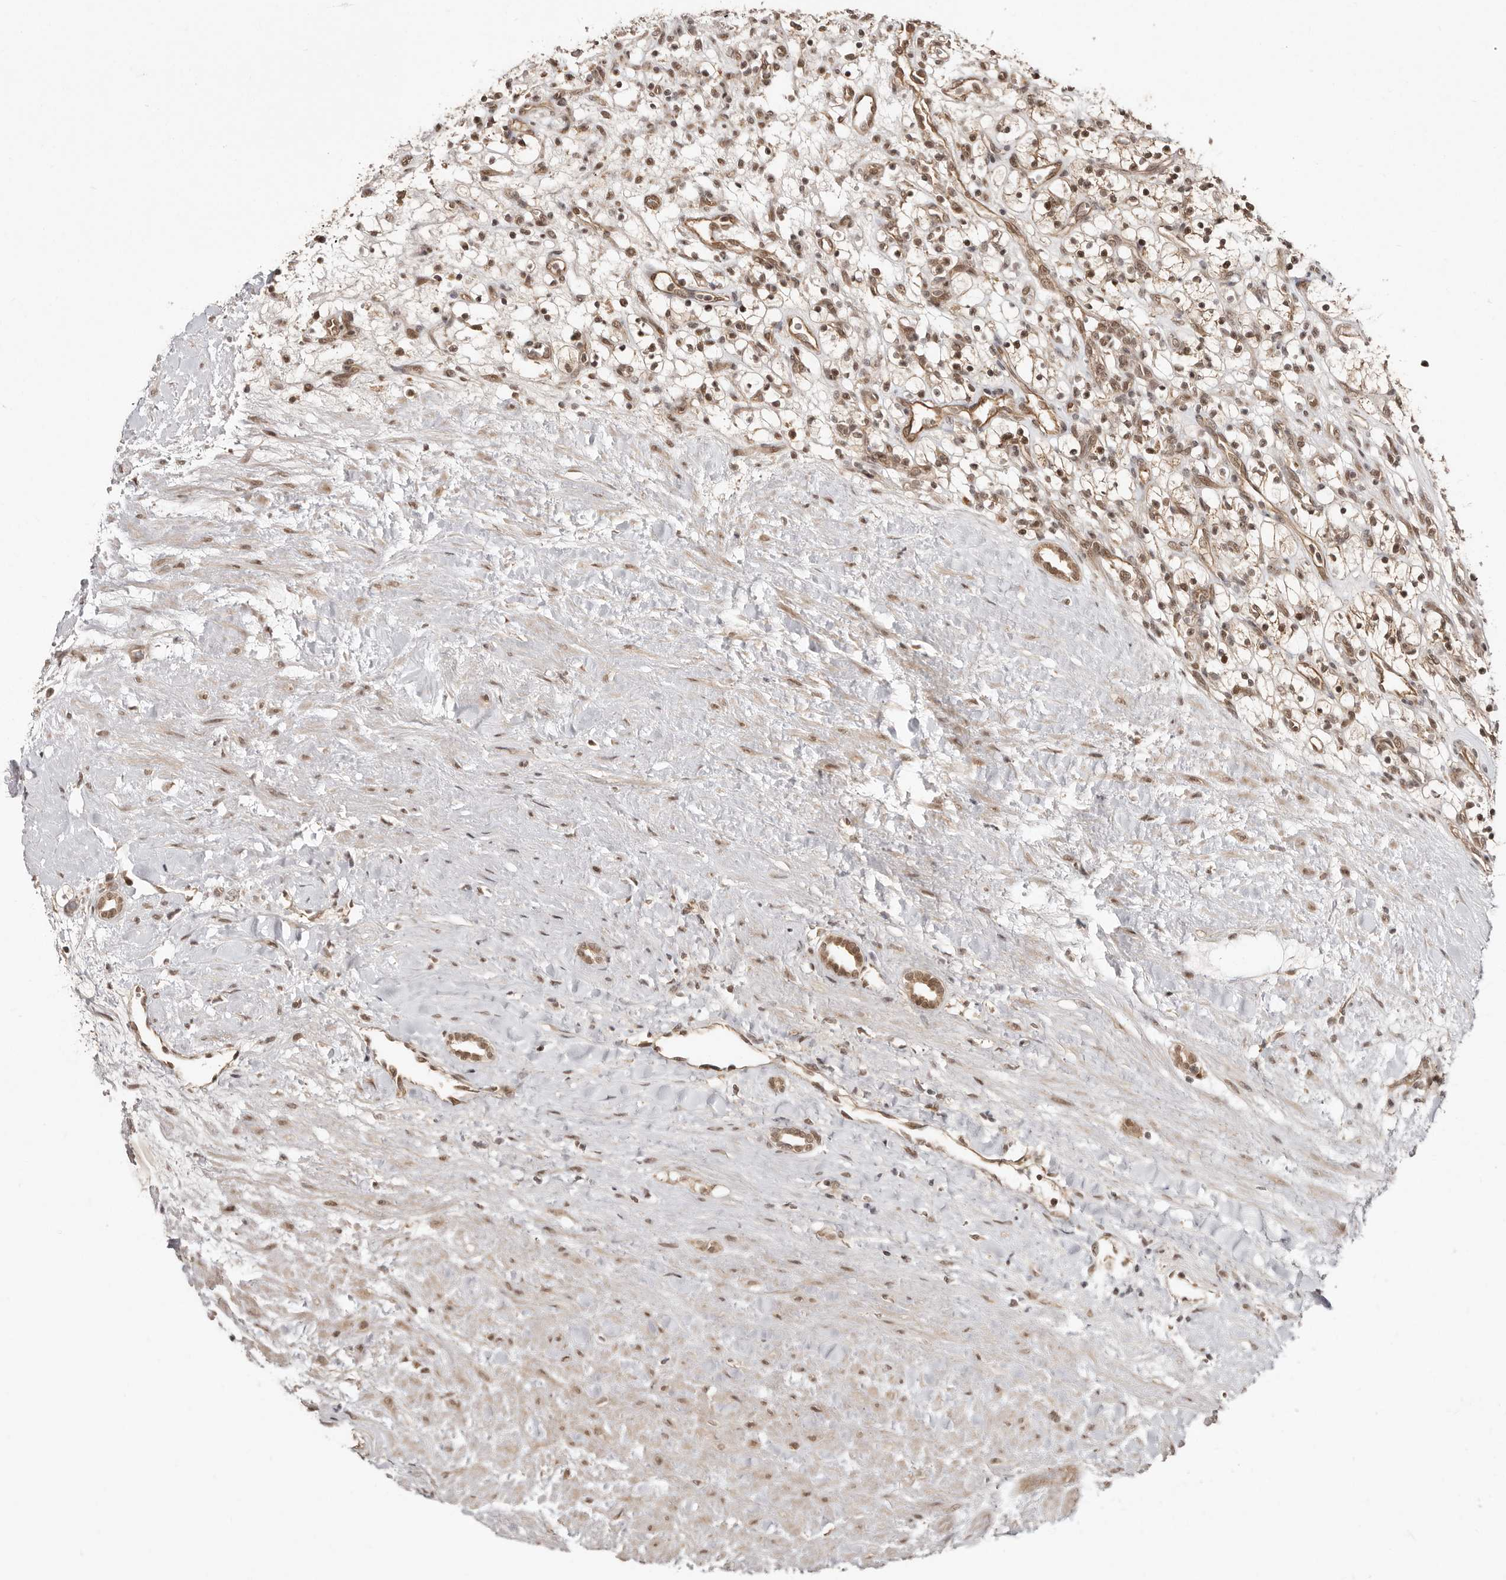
{"staining": {"intensity": "moderate", "quantity": ">75%", "location": "nuclear"}, "tissue": "renal cancer", "cell_type": "Tumor cells", "image_type": "cancer", "snomed": [{"axis": "morphology", "description": "Adenocarcinoma, NOS"}, {"axis": "topography", "description": "Kidney"}], "caption": "Immunohistochemistry staining of adenocarcinoma (renal), which shows medium levels of moderate nuclear positivity in approximately >75% of tumor cells indicating moderate nuclear protein staining. The staining was performed using DAB (brown) for protein detection and nuclei were counterstained in hematoxylin (blue).", "gene": "MED8", "patient": {"sex": "female", "age": 57}}